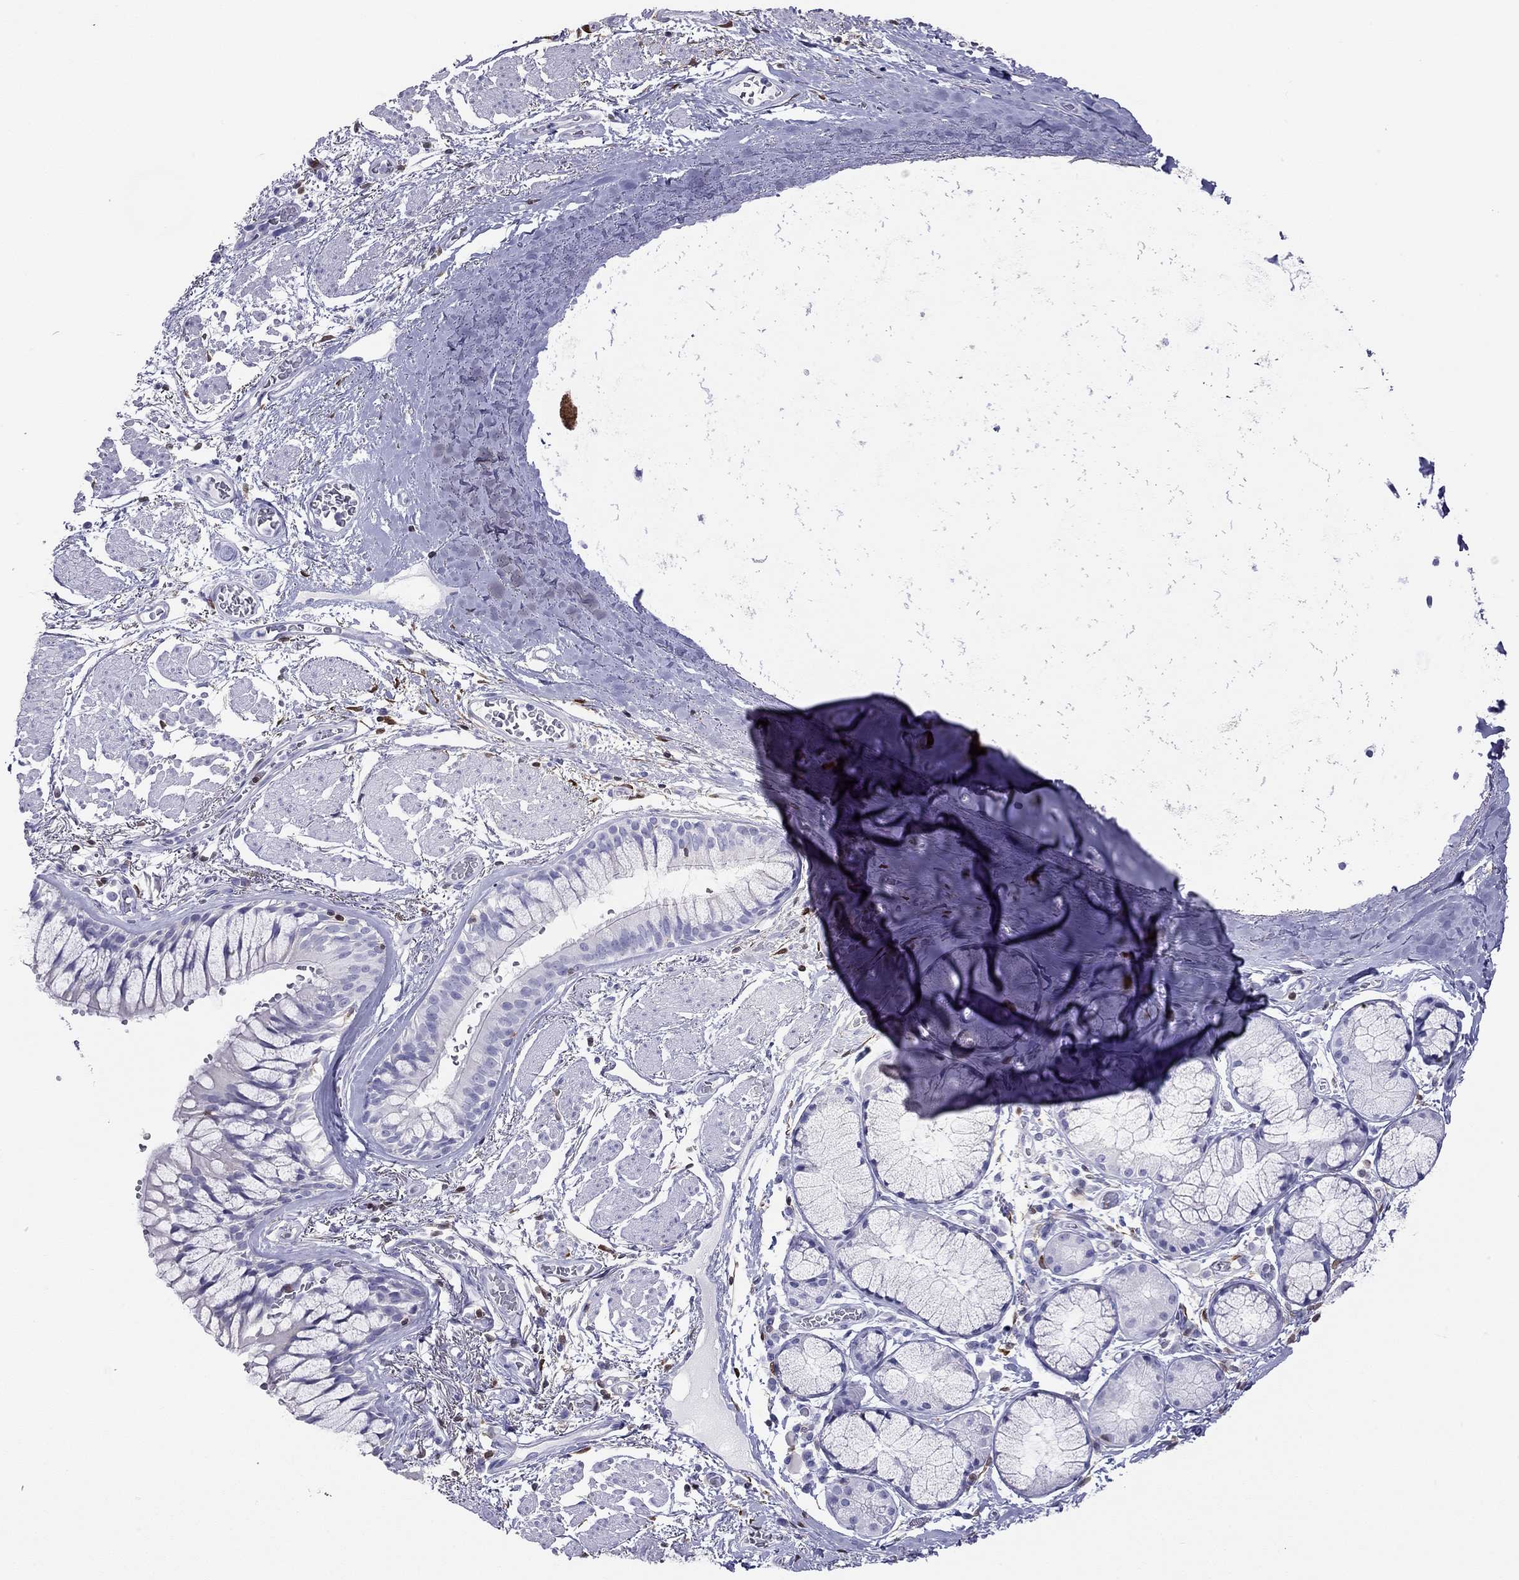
{"staining": {"intensity": "negative", "quantity": "none", "location": "none"}, "tissue": "bronchus", "cell_type": "Respiratory epithelial cells", "image_type": "normal", "snomed": [{"axis": "morphology", "description": "Normal tissue, NOS"}, {"axis": "topography", "description": "Bronchus"}, {"axis": "topography", "description": "Lung"}], "caption": "IHC micrograph of normal bronchus: bronchus stained with DAB (3,3'-diaminobenzidine) shows no significant protein staining in respiratory epithelial cells.", "gene": "SH2D2A", "patient": {"sex": "female", "age": 57}}